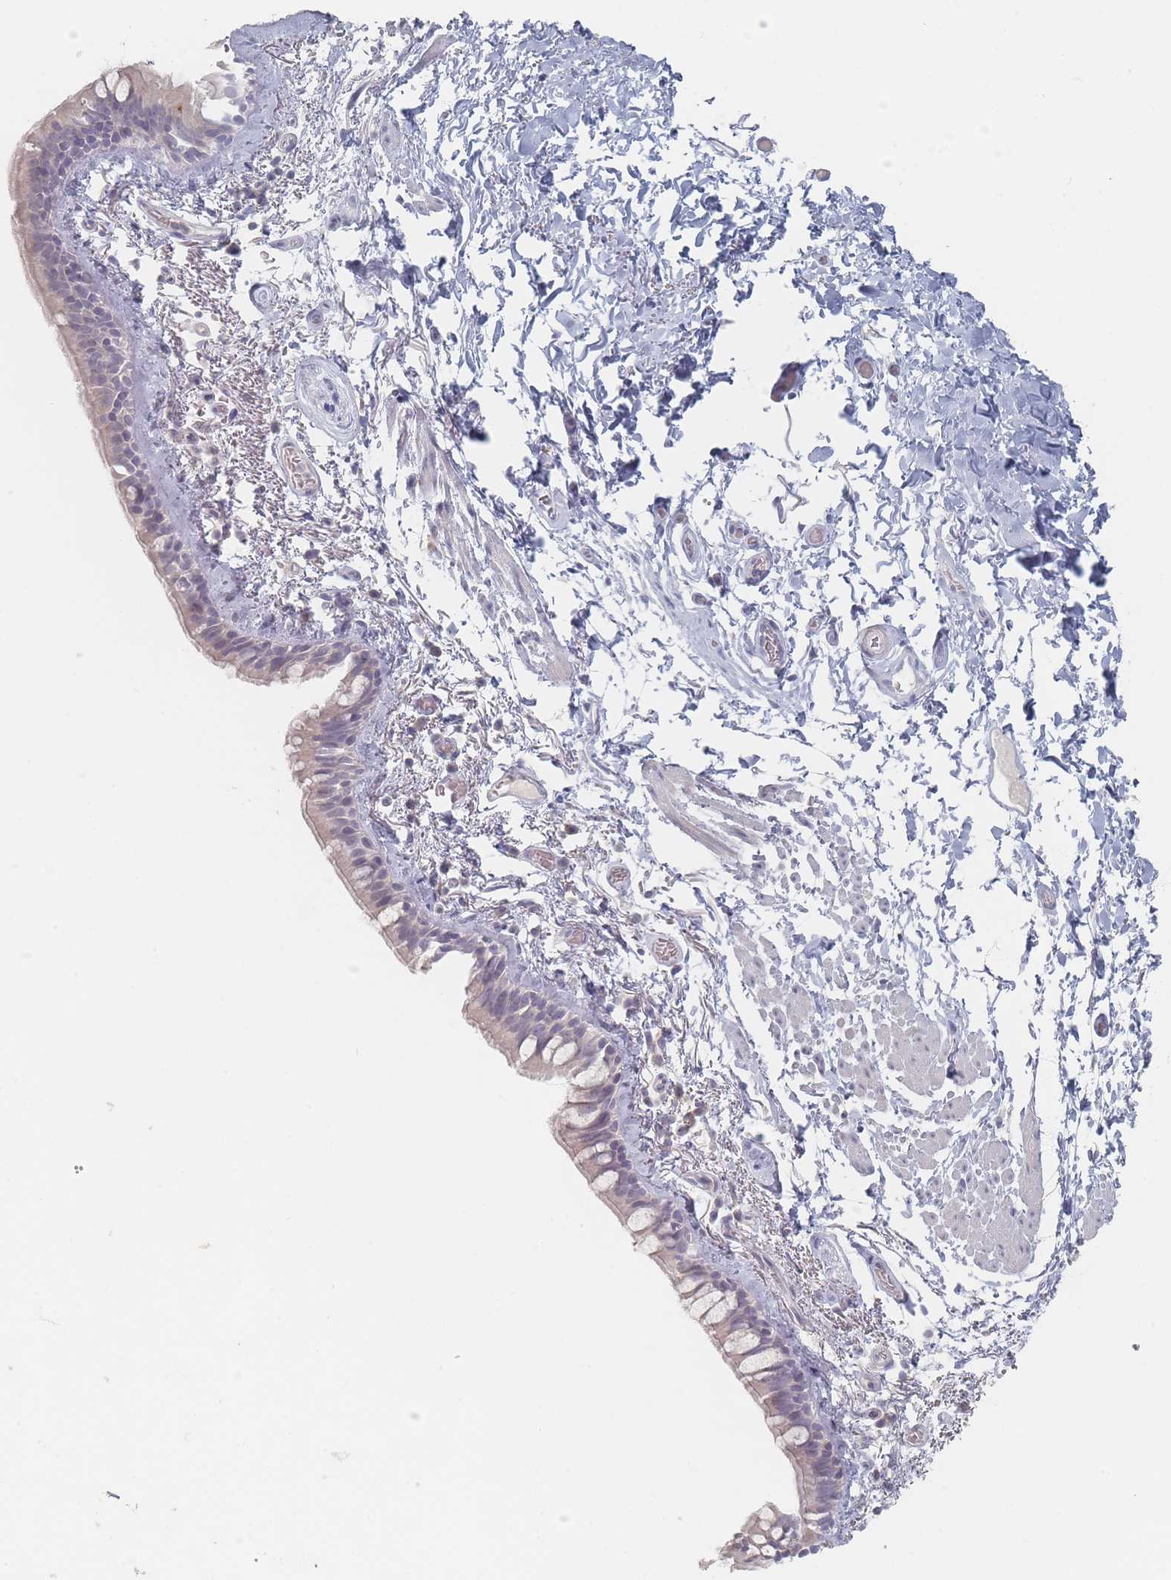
{"staining": {"intensity": "negative", "quantity": "none", "location": "none"}, "tissue": "bronchus", "cell_type": "Respiratory epithelial cells", "image_type": "normal", "snomed": [{"axis": "morphology", "description": "Normal tissue, NOS"}, {"axis": "topography", "description": "Cartilage tissue"}], "caption": "Immunohistochemistry (IHC) of normal bronchus reveals no staining in respiratory epithelial cells.", "gene": "CD37", "patient": {"sex": "male", "age": 63}}